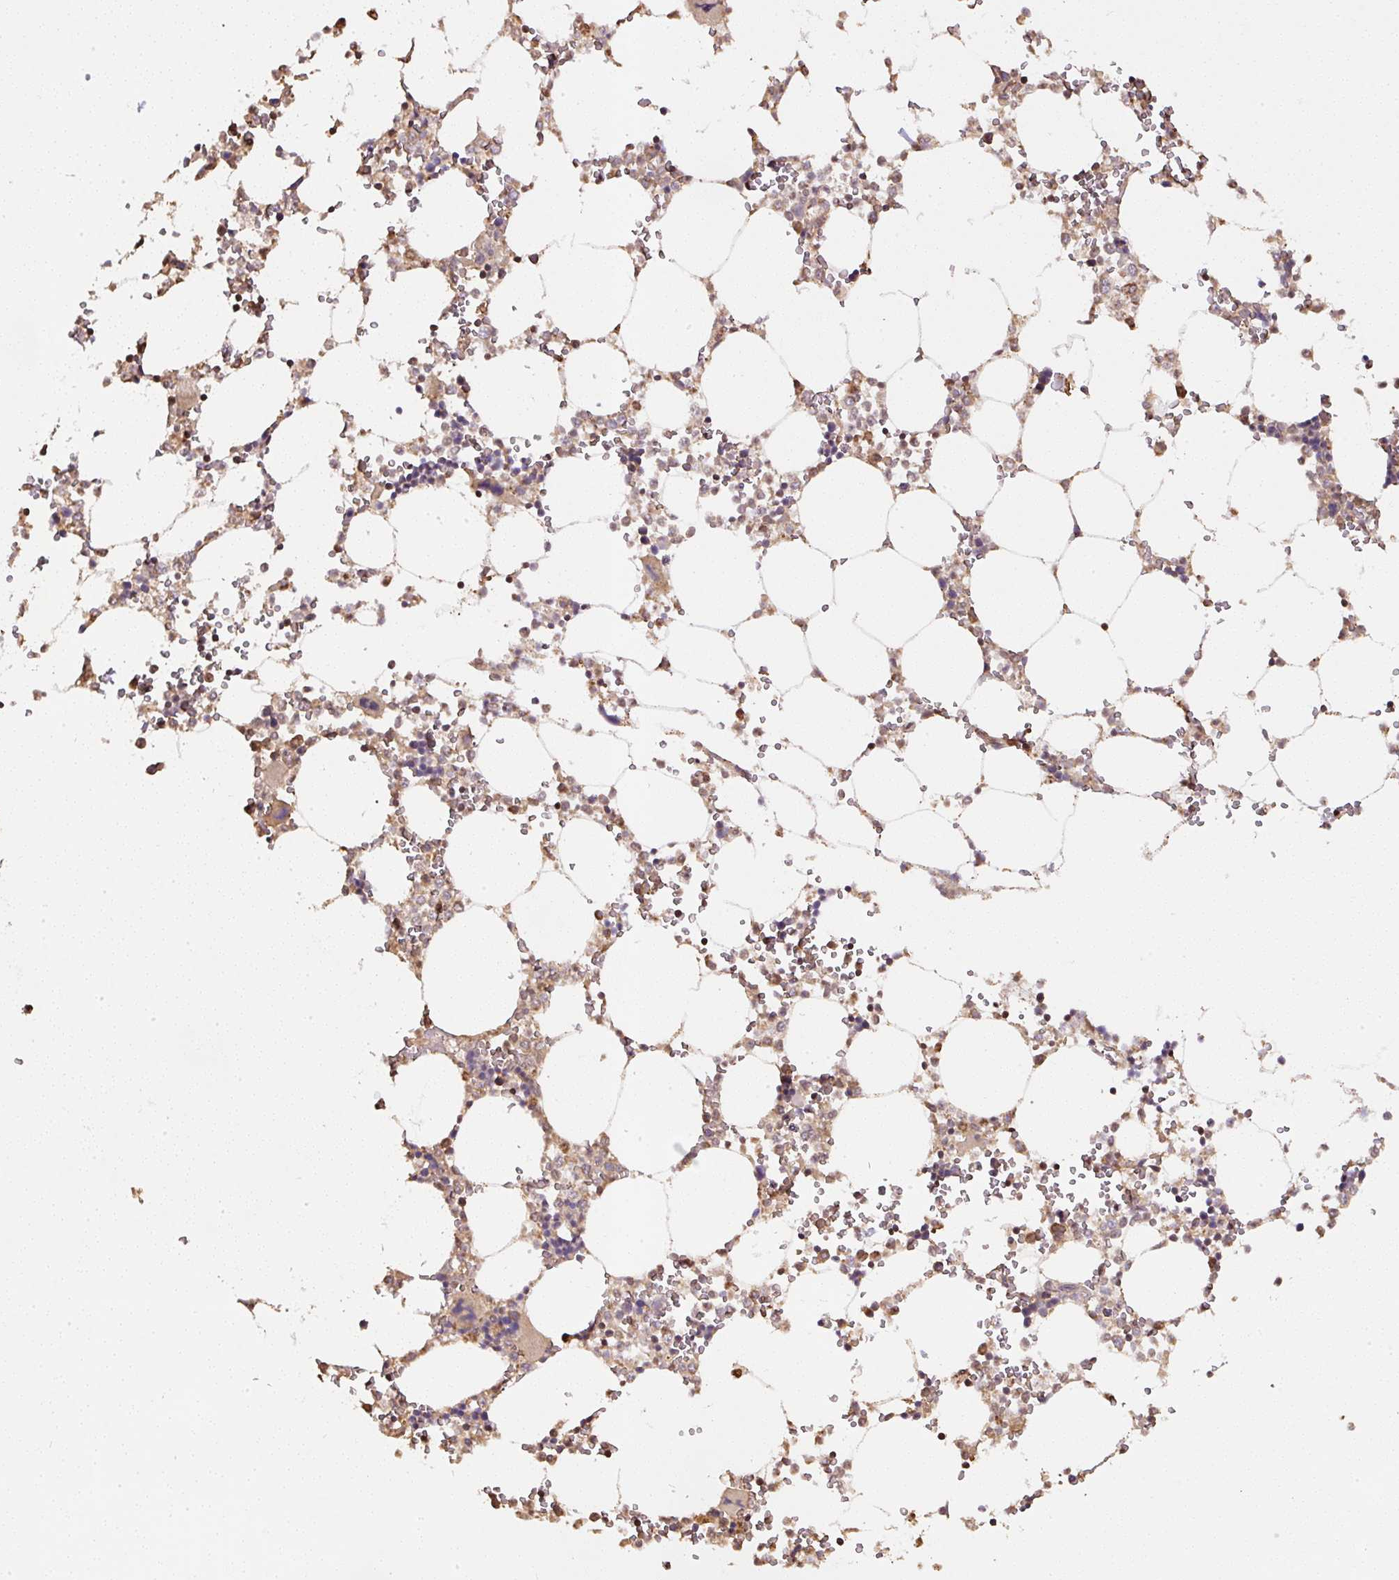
{"staining": {"intensity": "weak", "quantity": ">75%", "location": "cytoplasmic/membranous"}, "tissue": "bone marrow", "cell_type": "Hematopoietic cells", "image_type": "normal", "snomed": [{"axis": "morphology", "description": "Normal tissue, NOS"}, {"axis": "topography", "description": "Bone marrow"}], "caption": "Weak cytoplasmic/membranous positivity for a protein is present in about >75% of hematopoietic cells of unremarkable bone marrow using immunohistochemistry.", "gene": "TMEM170B", "patient": {"sex": "male", "age": 64}}